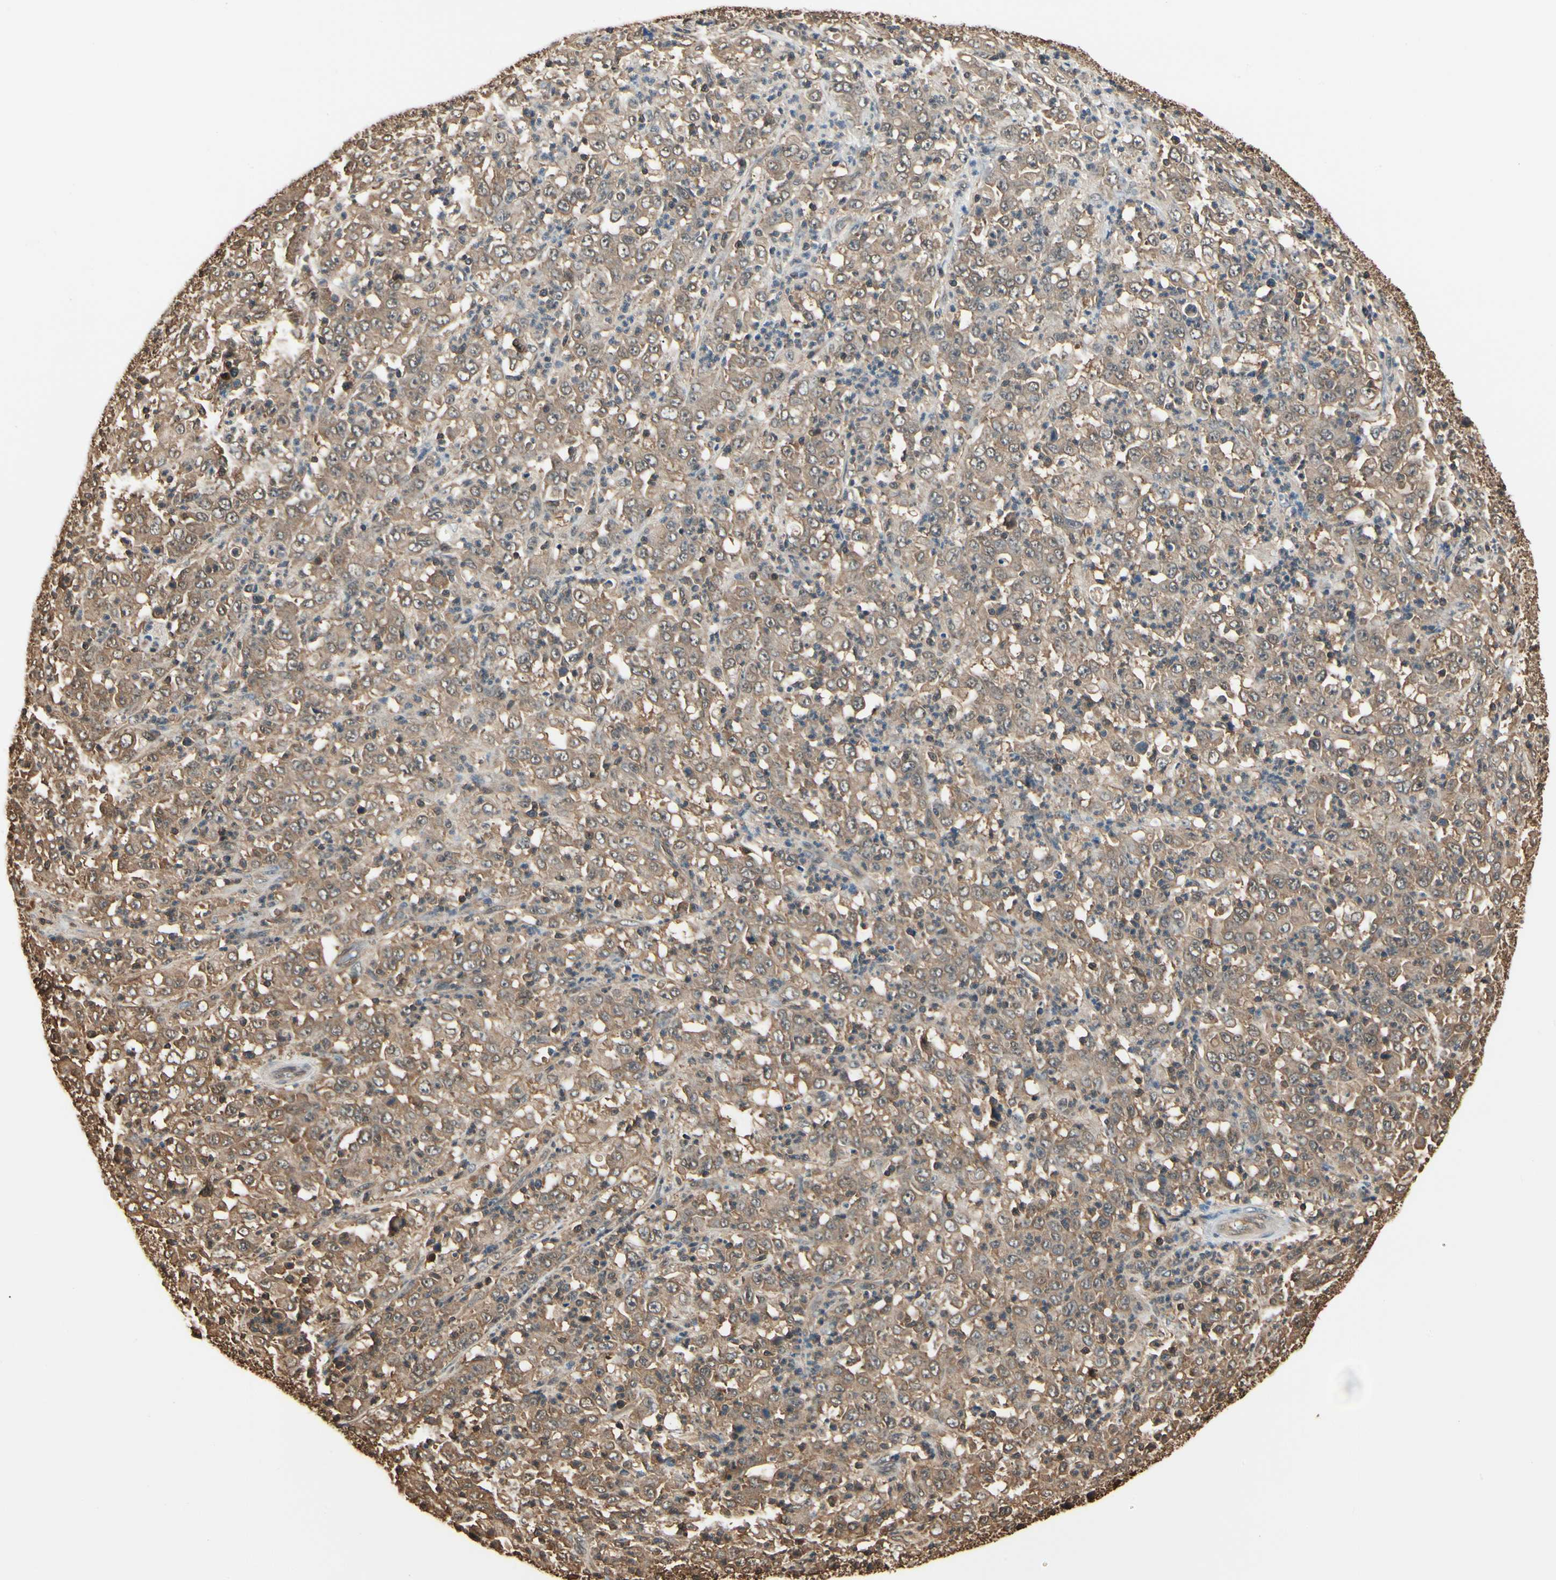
{"staining": {"intensity": "weak", "quantity": ">75%", "location": "cytoplasmic/membranous"}, "tissue": "stomach cancer", "cell_type": "Tumor cells", "image_type": "cancer", "snomed": [{"axis": "morphology", "description": "Adenocarcinoma, NOS"}, {"axis": "topography", "description": "Stomach, lower"}], "caption": "Protein staining of stomach cancer (adenocarcinoma) tissue exhibits weak cytoplasmic/membranous staining in approximately >75% of tumor cells.", "gene": "YWHAE", "patient": {"sex": "female", "age": 71}}